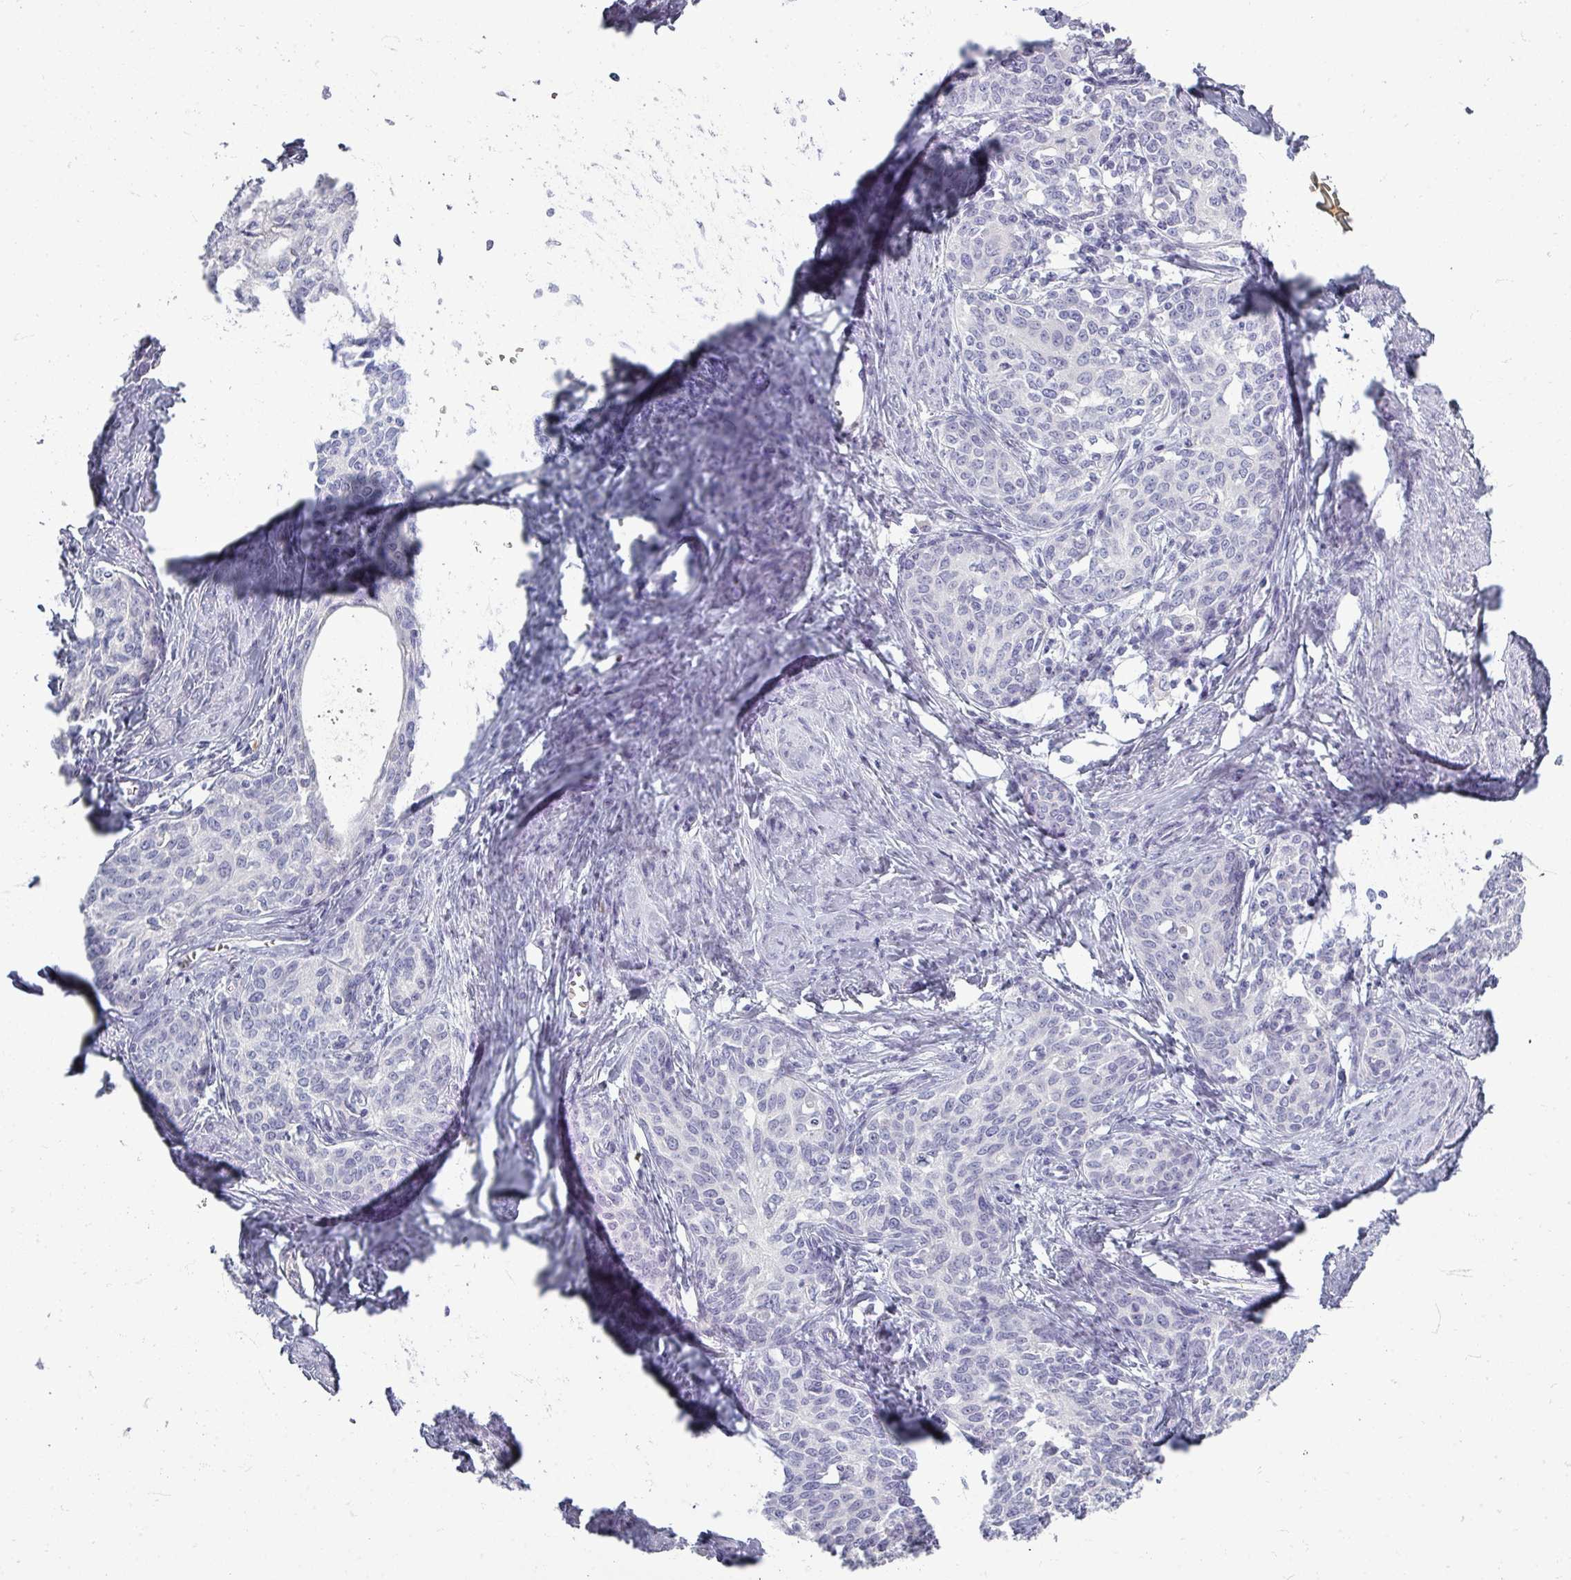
{"staining": {"intensity": "negative", "quantity": "none", "location": "none"}, "tissue": "cervical cancer", "cell_type": "Tumor cells", "image_type": "cancer", "snomed": [{"axis": "morphology", "description": "Squamous cell carcinoma, NOS"}, {"axis": "morphology", "description": "Adenocarcinoma, NOS"}, {"axis": "topography", "description": "Cervix"}], "caption": "This is an immunohistochemistry (IHC) image of cervical cancer (adenocarcinoma). There is no positivity in tumor cells.", "gene": "ZNF878", "patient": {"sex": "female", "age": 52}}